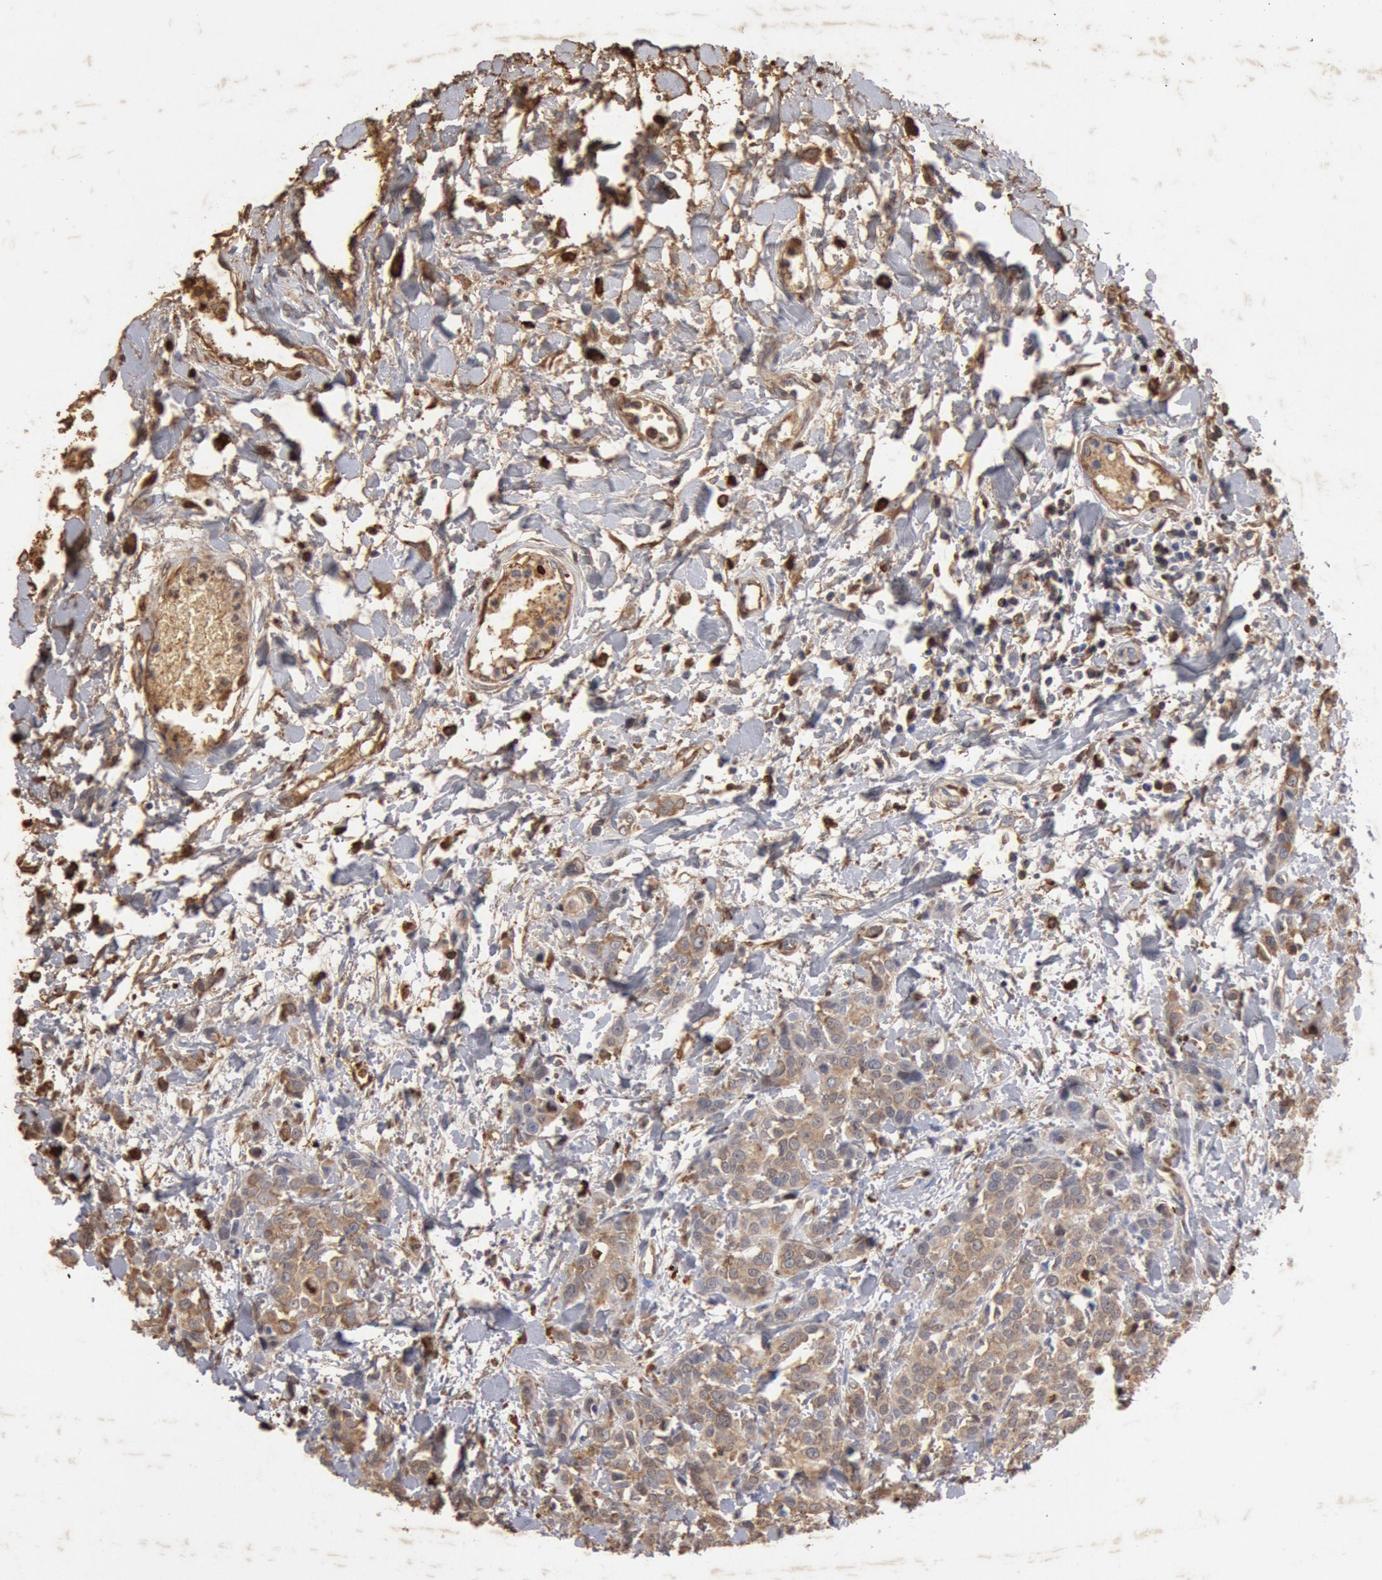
{"staining": {"intensity": "moderate", "quantity": ">75%", "location": "cytoplasmic/membranous,nuclear"}, "tissue": "urothelial cancer", "cell_type": "Tumor cells", "image_type": "cancer", "snomed": [{"axis": "morphology", "description": "Urothelial carcinoma, High grade"}, {"axis": "topography", "description": "Urinary bladder"}], "caption": "A brown stain shows moderate cytoplasmic/membranous and nuclear positivity of a protein in human urothelial carcinoma (high-grade) tumor cells.", "gene": "FOXA2", "patient": {"sex": "male", "age": 56}}